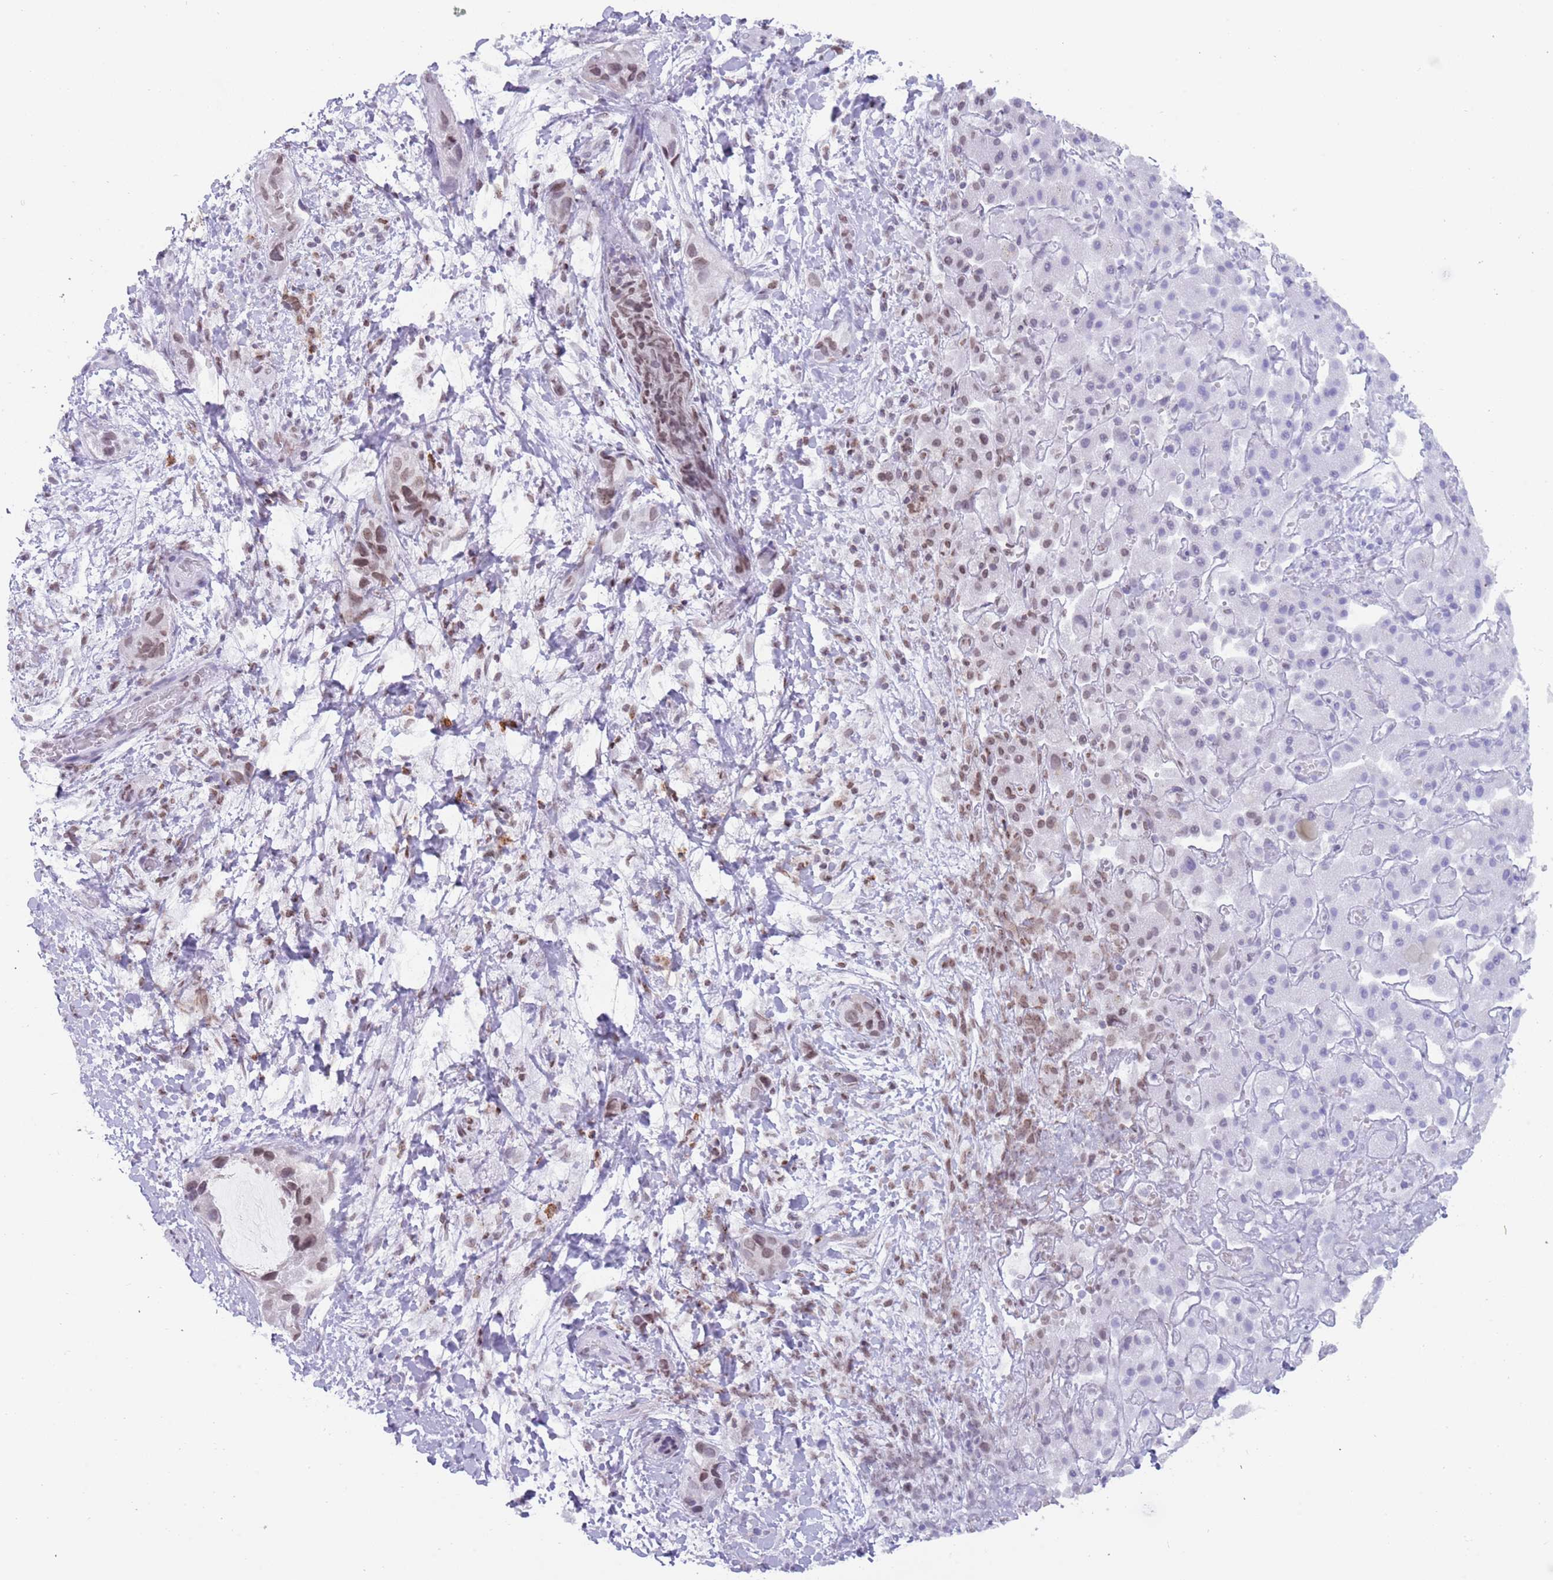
{"staining": {"intensity": "moderate", "quantity": "<25%", "location": "nuclear"}, "tissue": "liver cancer", "cell_type": "Tumor cells", "image_type": "cancer", "snomed": [{"axis": "morphology", "description": "Cholangiocarcinoma"}, {"axis": "topography", "description": "Liver"}], "caption": "Tumor cells display low levels of moderate nuclear expression in approximately <25% of cells in liver cholangiocarcinoma.", "gene": "HDAC8", "patient": {"sex": "female", "age": 52}}